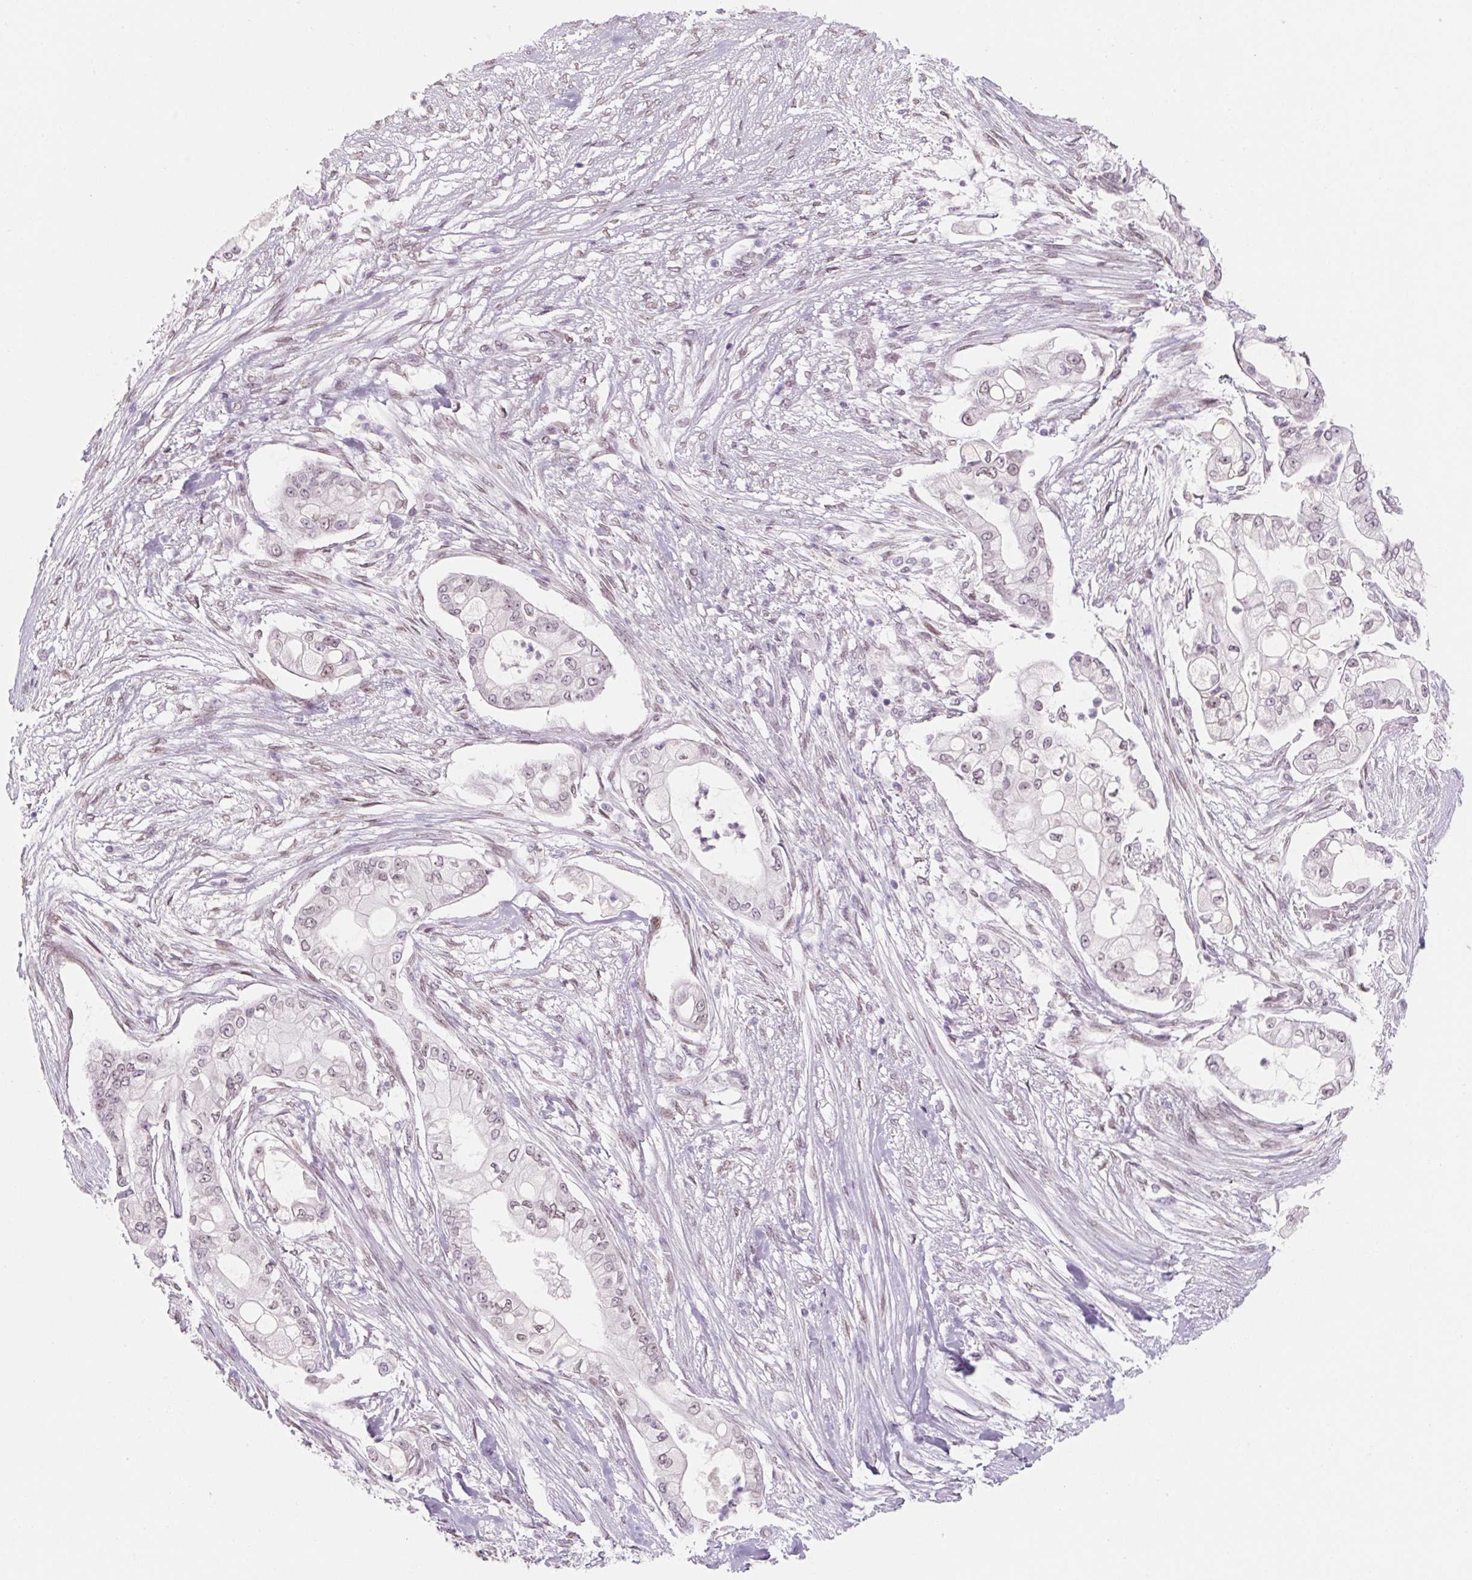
{"staining": {"intensity": "weak", "quantity": "25%-75%", "location": "nuclear"}, "tissue": "pancreatic cancer", "cell_type": "Tumor cells", "image_type": "cancer", "snomed": [{"axis": "morphology", "description": "Adenocarcinoma, NOS"}, {"axis": "topography", "description": "Pancreas"}], "caption": "This is an image of immunohistochemistry (IHC) staining of pancreatic cancer (adenocarcinoma), which shows weak staining in the nuclear of tumor cells.", "gene": "KCNQ2", "patient": {"sex": "female", "age": 69}}